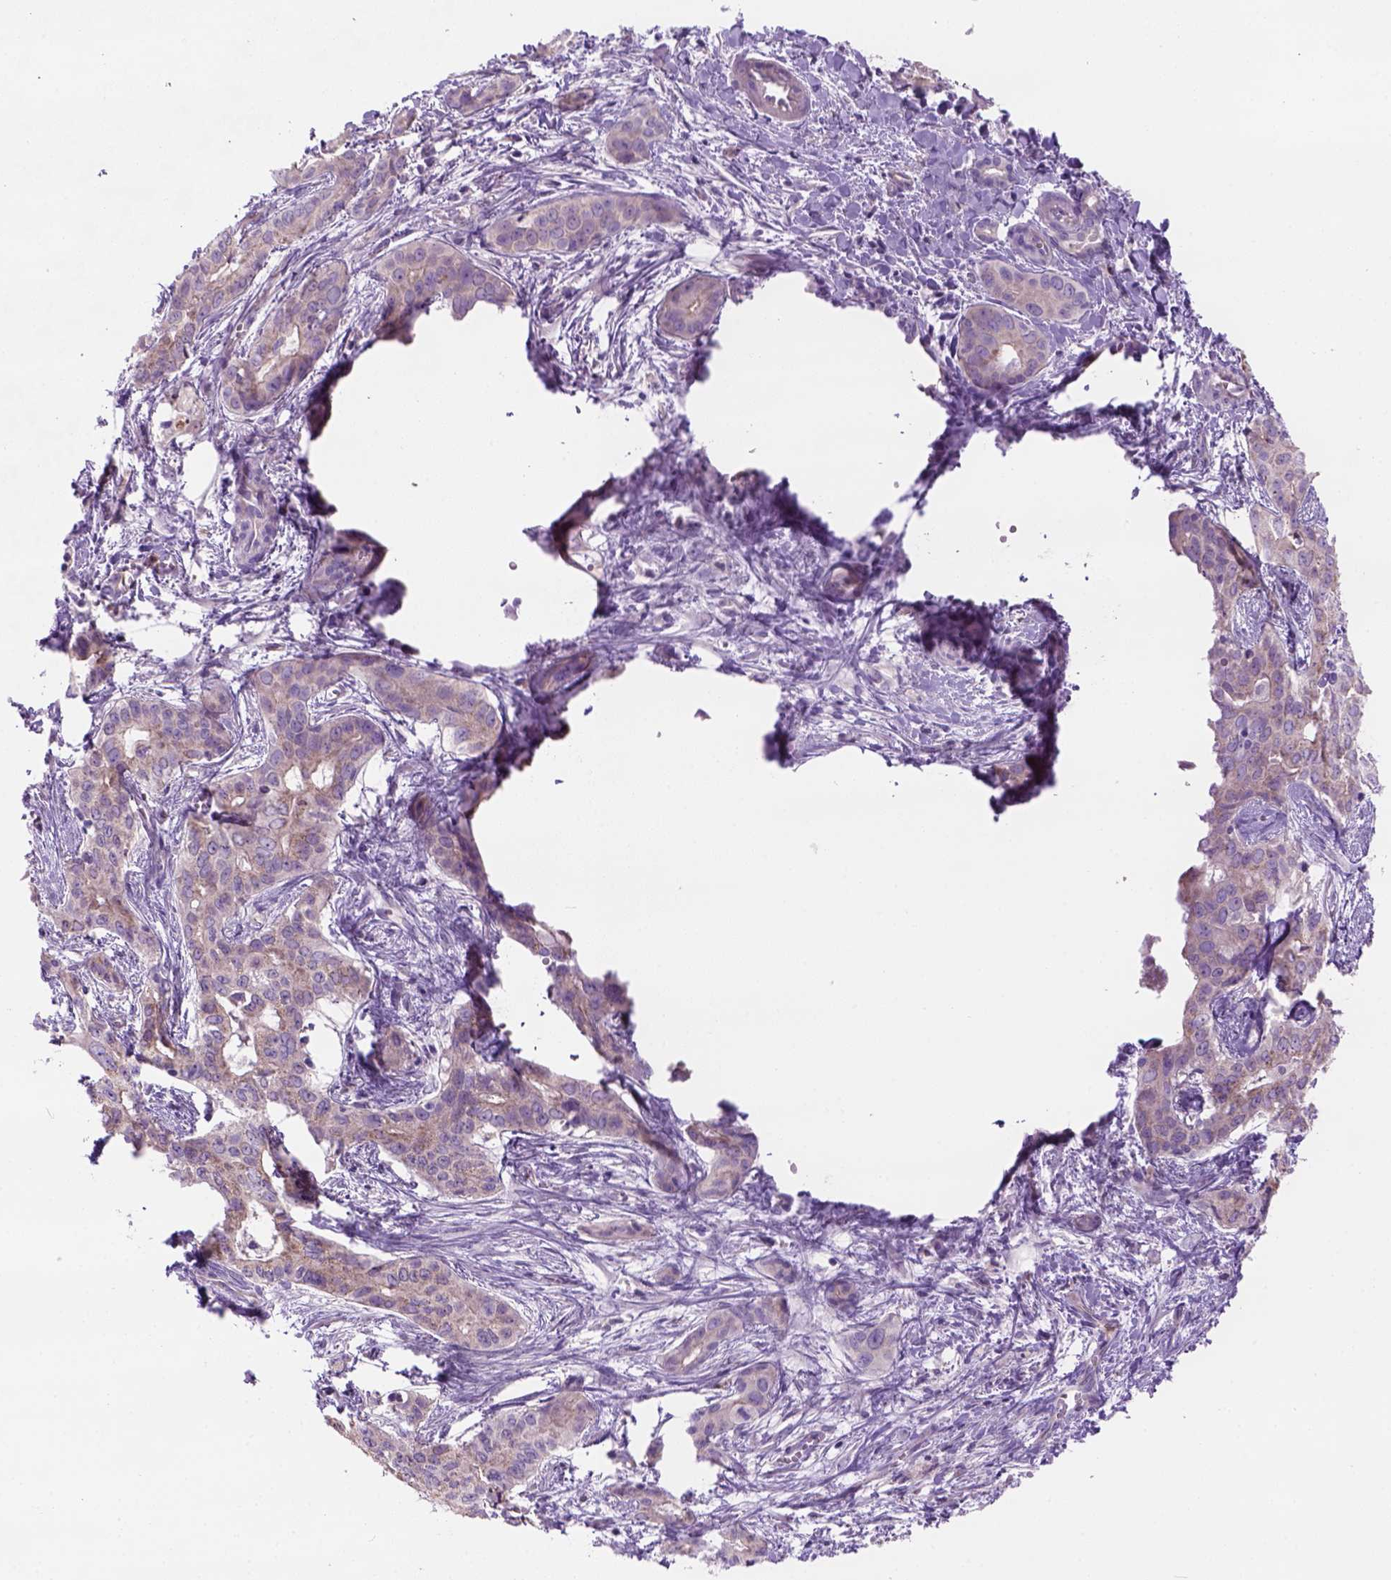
{"staining": {"intensity": "weak", "quantity": ">75%", "location": "cytoplasmic/membranous"}, "tissue": "liver cancer", "cell_type": "Tumor cells", "image_type": "cancer", "snomed": [{"axis": "morphology", "description": "Cholangiocarcinoma"}, {"axis": "topography", "description": "Liver"}], "caption": "Immunohistochemical staining of human liver cholangiocarcinoma demonstrates low levels of weak cytoplasmic/membranous expression in approximately >75% of tumor cells.", "gene": "CD84", "patient": {"sex": "female", "age": 65}}